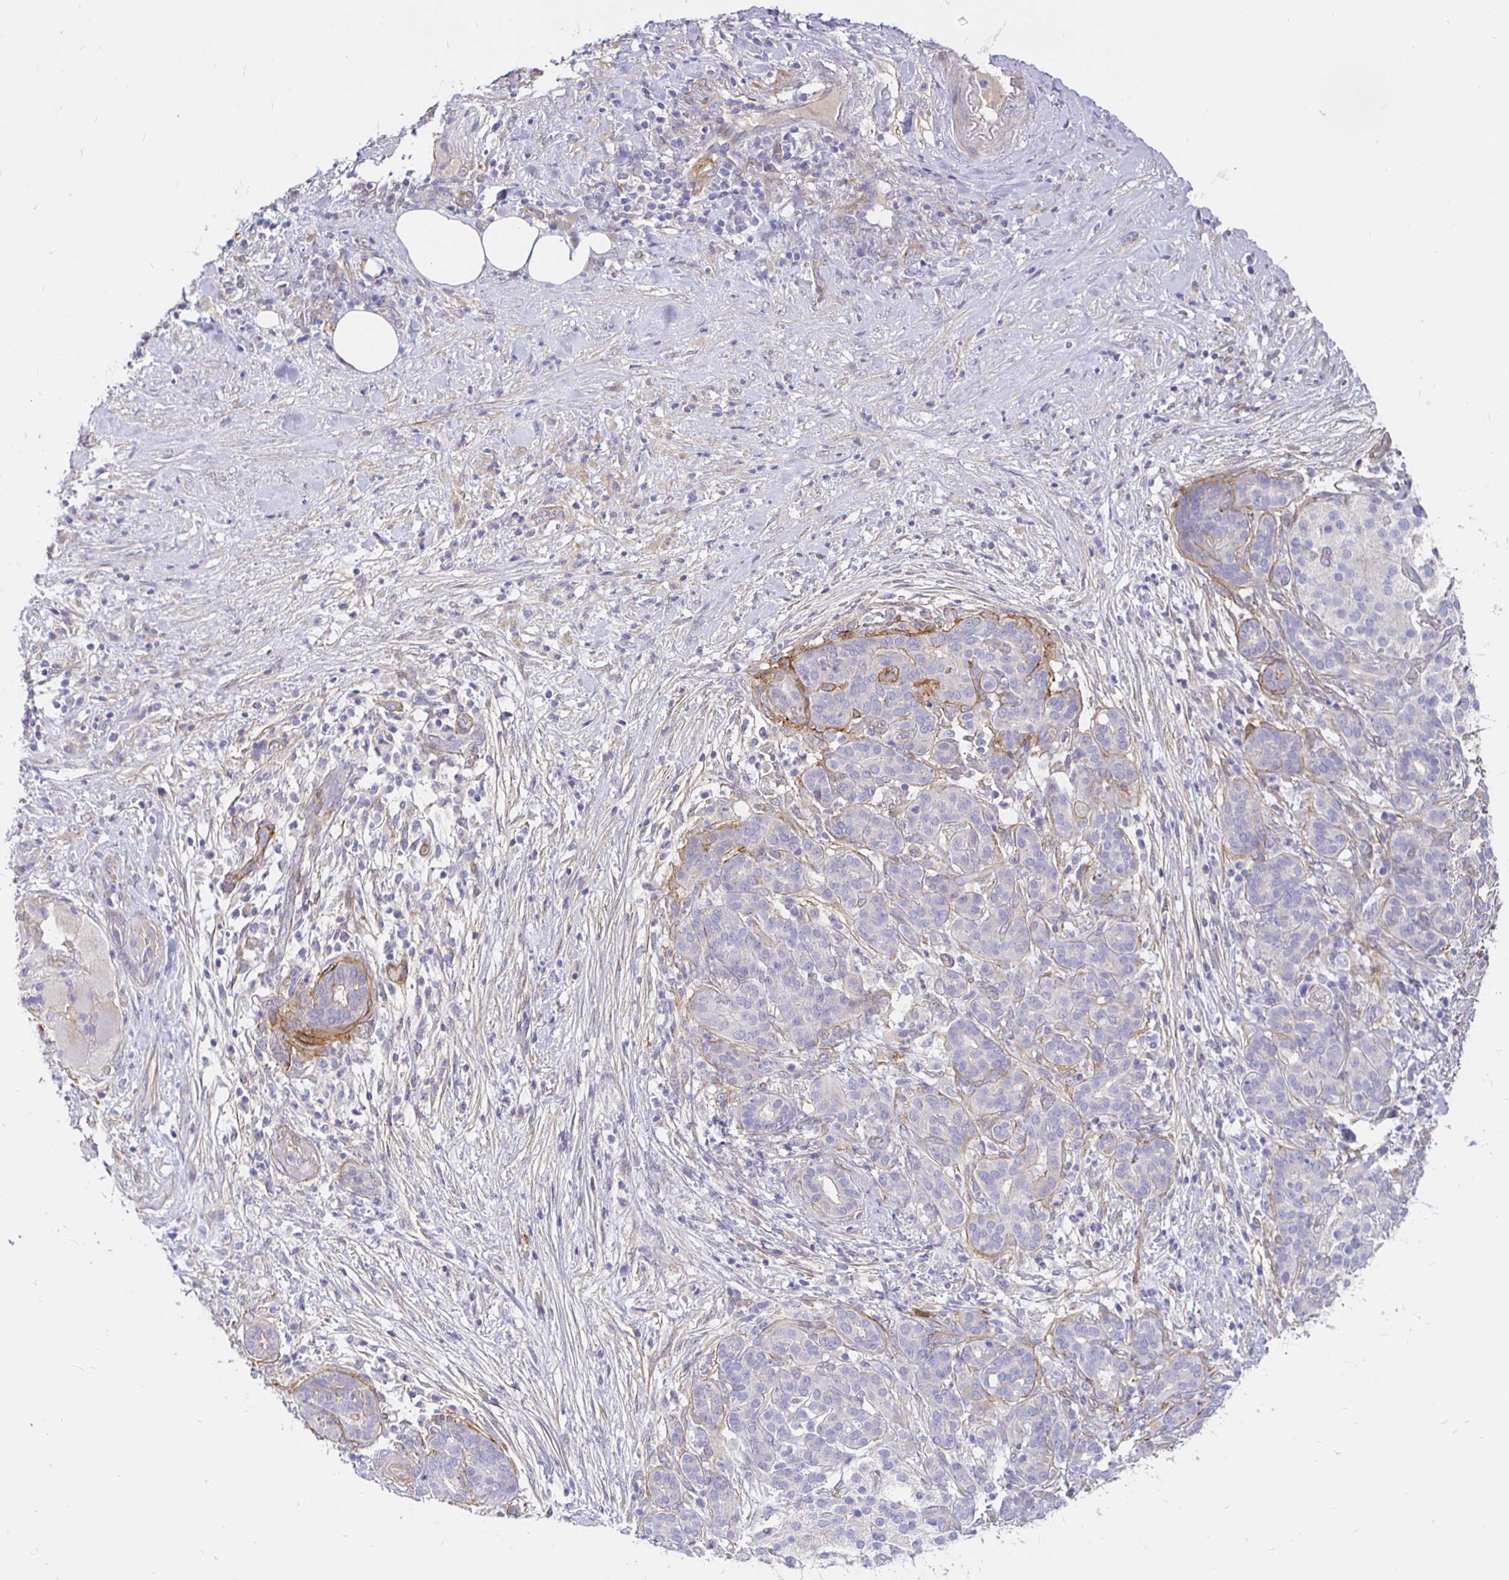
{"staining": {"intensity": "negative", "quantity": "none", "location": "none"}, "tissue": "pancreatic cancer", "cell_type": "Tumor cells", "image_type": "cancer", "snomed": [{"axis": "morphology", "description": "Adenocarcinoma, NOS"}, {"axis": "topography", "description": "Pancreas"}], "caption": "Histopathology image shows no protein staining in tumor cells of pancreatic cancer tissue.", "gene": "PALM2AKAP2", "patient": {"sex": "male", "age": 44}}